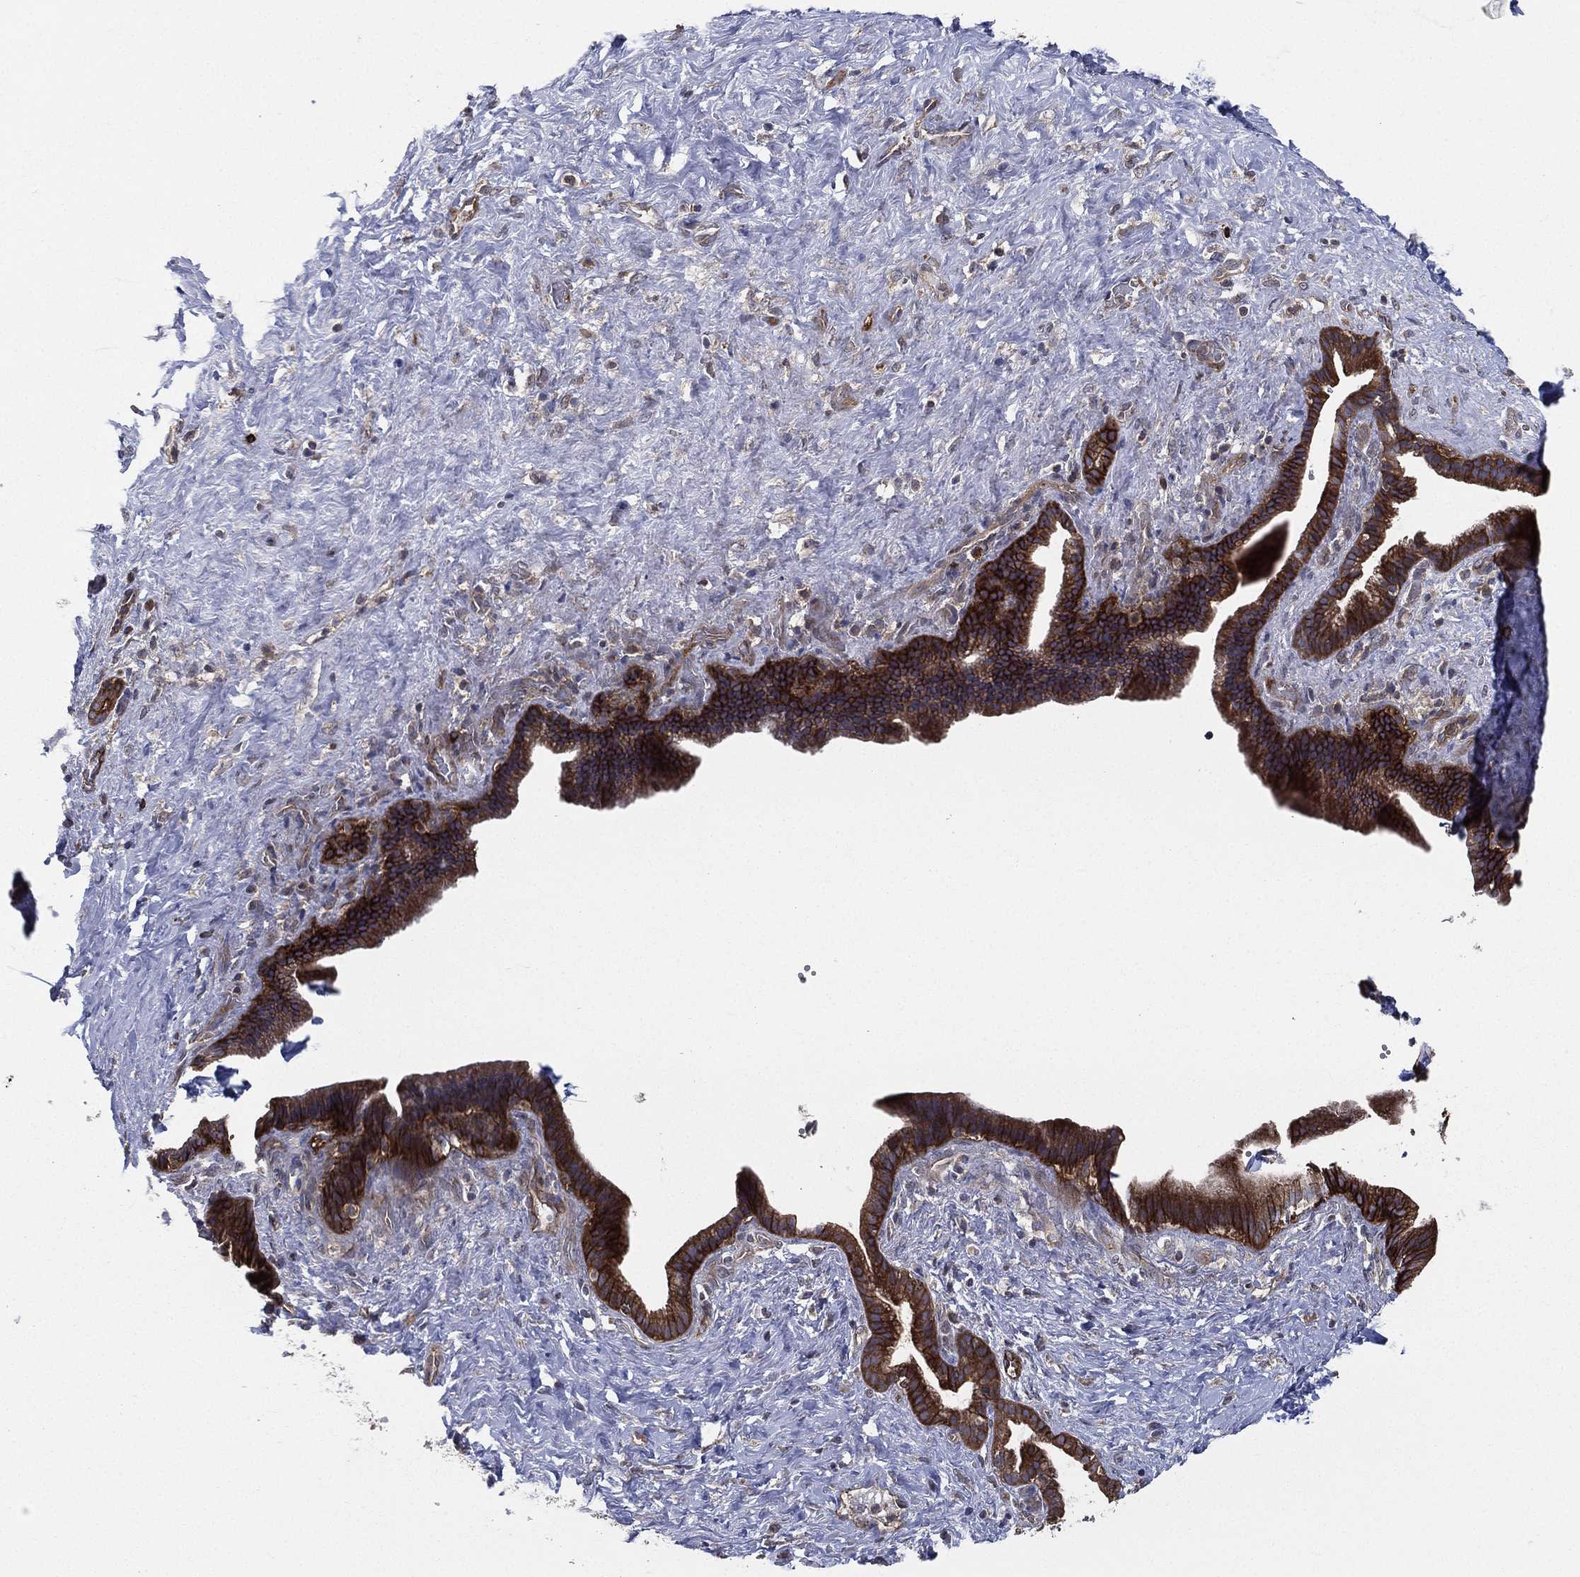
{"staining": {"intensity": "strong", "quantity": "25%-75%", "location": "cytoplasmic/membranous"}, "tissue": "pancreatic cancer", "cell_type": "Tumor cells", "image_type": "cancer", "snomed": [{"axis": "morphology", "description": "Adenocarcinoma, NOS"}, {"axis": "topography", "description": "Pancreas"}], "caption": "Pancreatic adenocarcinoma stained with DAB immunohistochemistry demonstrates high levels of strong cytoplasmic/membranous staining in approximately 25%-75% of tumor cells.", "gene": "SMPD3", "patient": {"sex": "male", "age": 44}}